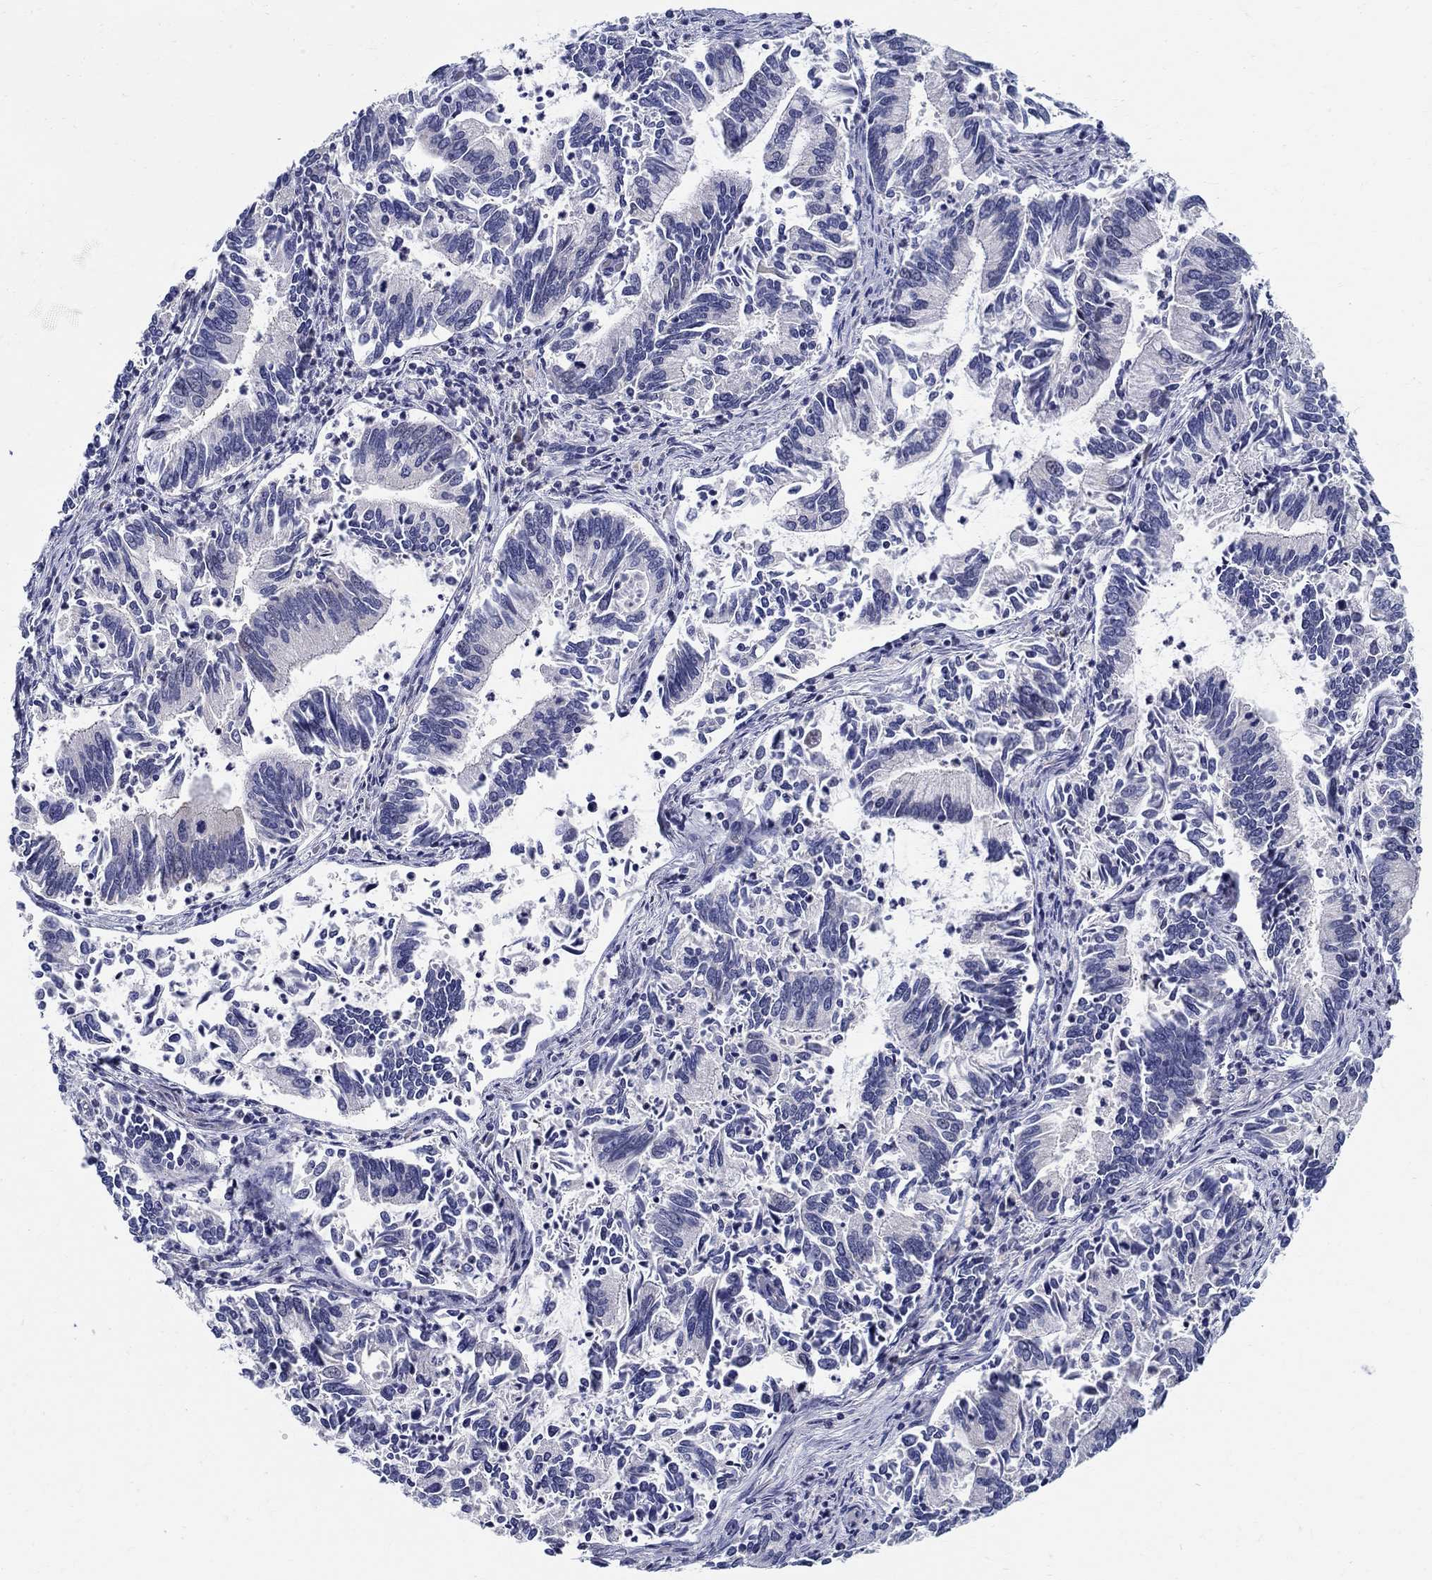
{"staining": {"intensity": "negative", "quantity": "none", "location": "none"}, "tissue": "cervical cancer", "cell_type": "Tumor cells", "image_type": "cancer", "snomed": [{"axis": "morphology", "description": "Adenocarcinoma, NOS"}, {"axis": "topography", "description": "Cervix"}], "caption": "An IHC micrograph of cervical cancer is shown. There is no staining in tumor cells of cervical cancer. Nuclei are stained in blue.", "gene": "C16orf46", "patient": {"sex": "female", "age": 42}}